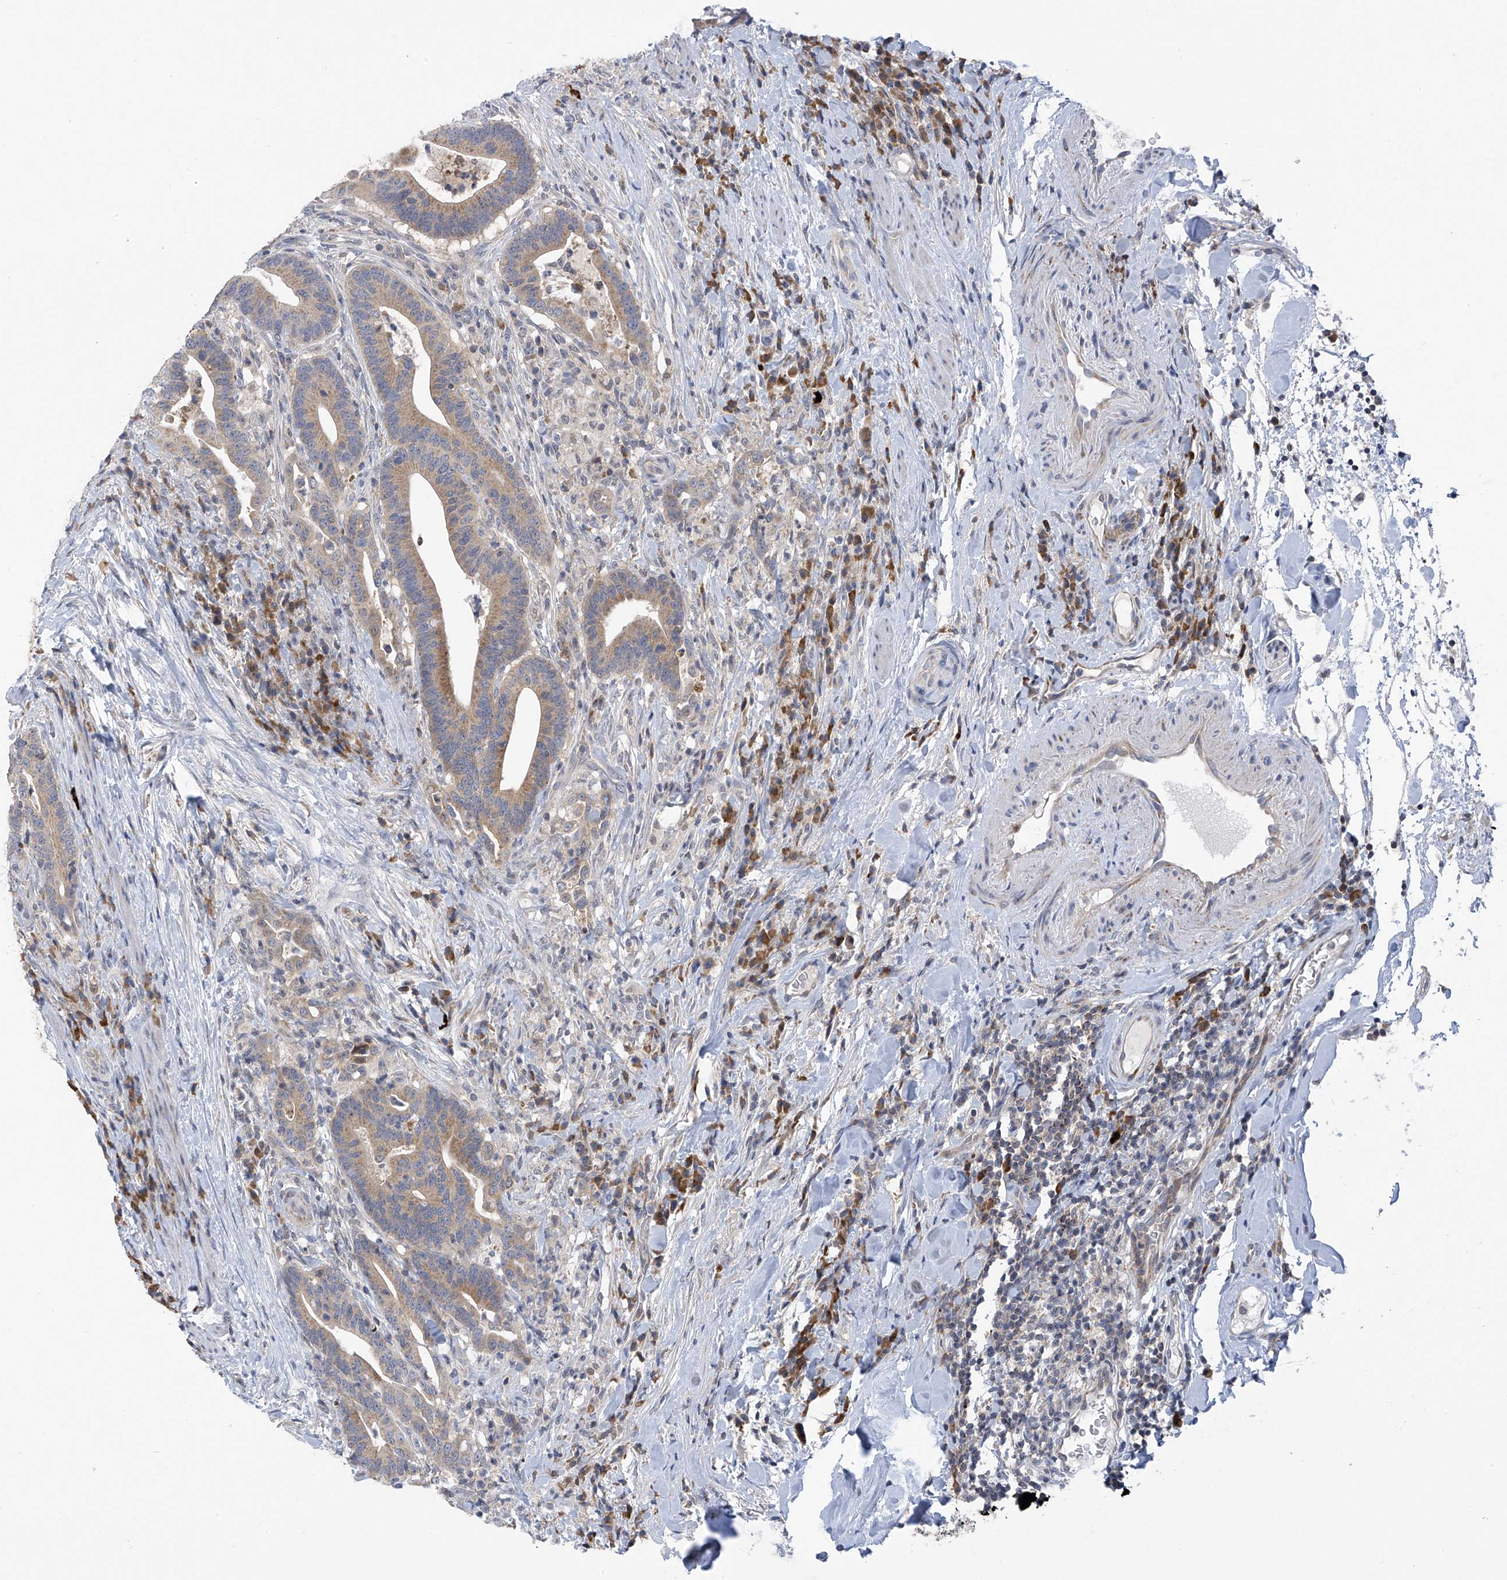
{"staining": {"intensity": "weak", "quantity": "25%-75%", "location": "cytoplasmic/membranous"}, "tissue": "colorectal cancer", "cell_type": "Tumor cells", "image_type": "cancer", "snomed": [{"axis": "morphology", "description": "Adenocarcinoma, NOS"}, {"axis": "topography", "description": "Colon"}], "caption": "Protein analysis of colorectal cancer (adenocarcinoma) tissue exhibits weak cytoplasmic/membranous expression in about 25%-75% of tumor cells.", "gene": "SLCO4A1", "patient": {"sex": "female", "age": 66}}